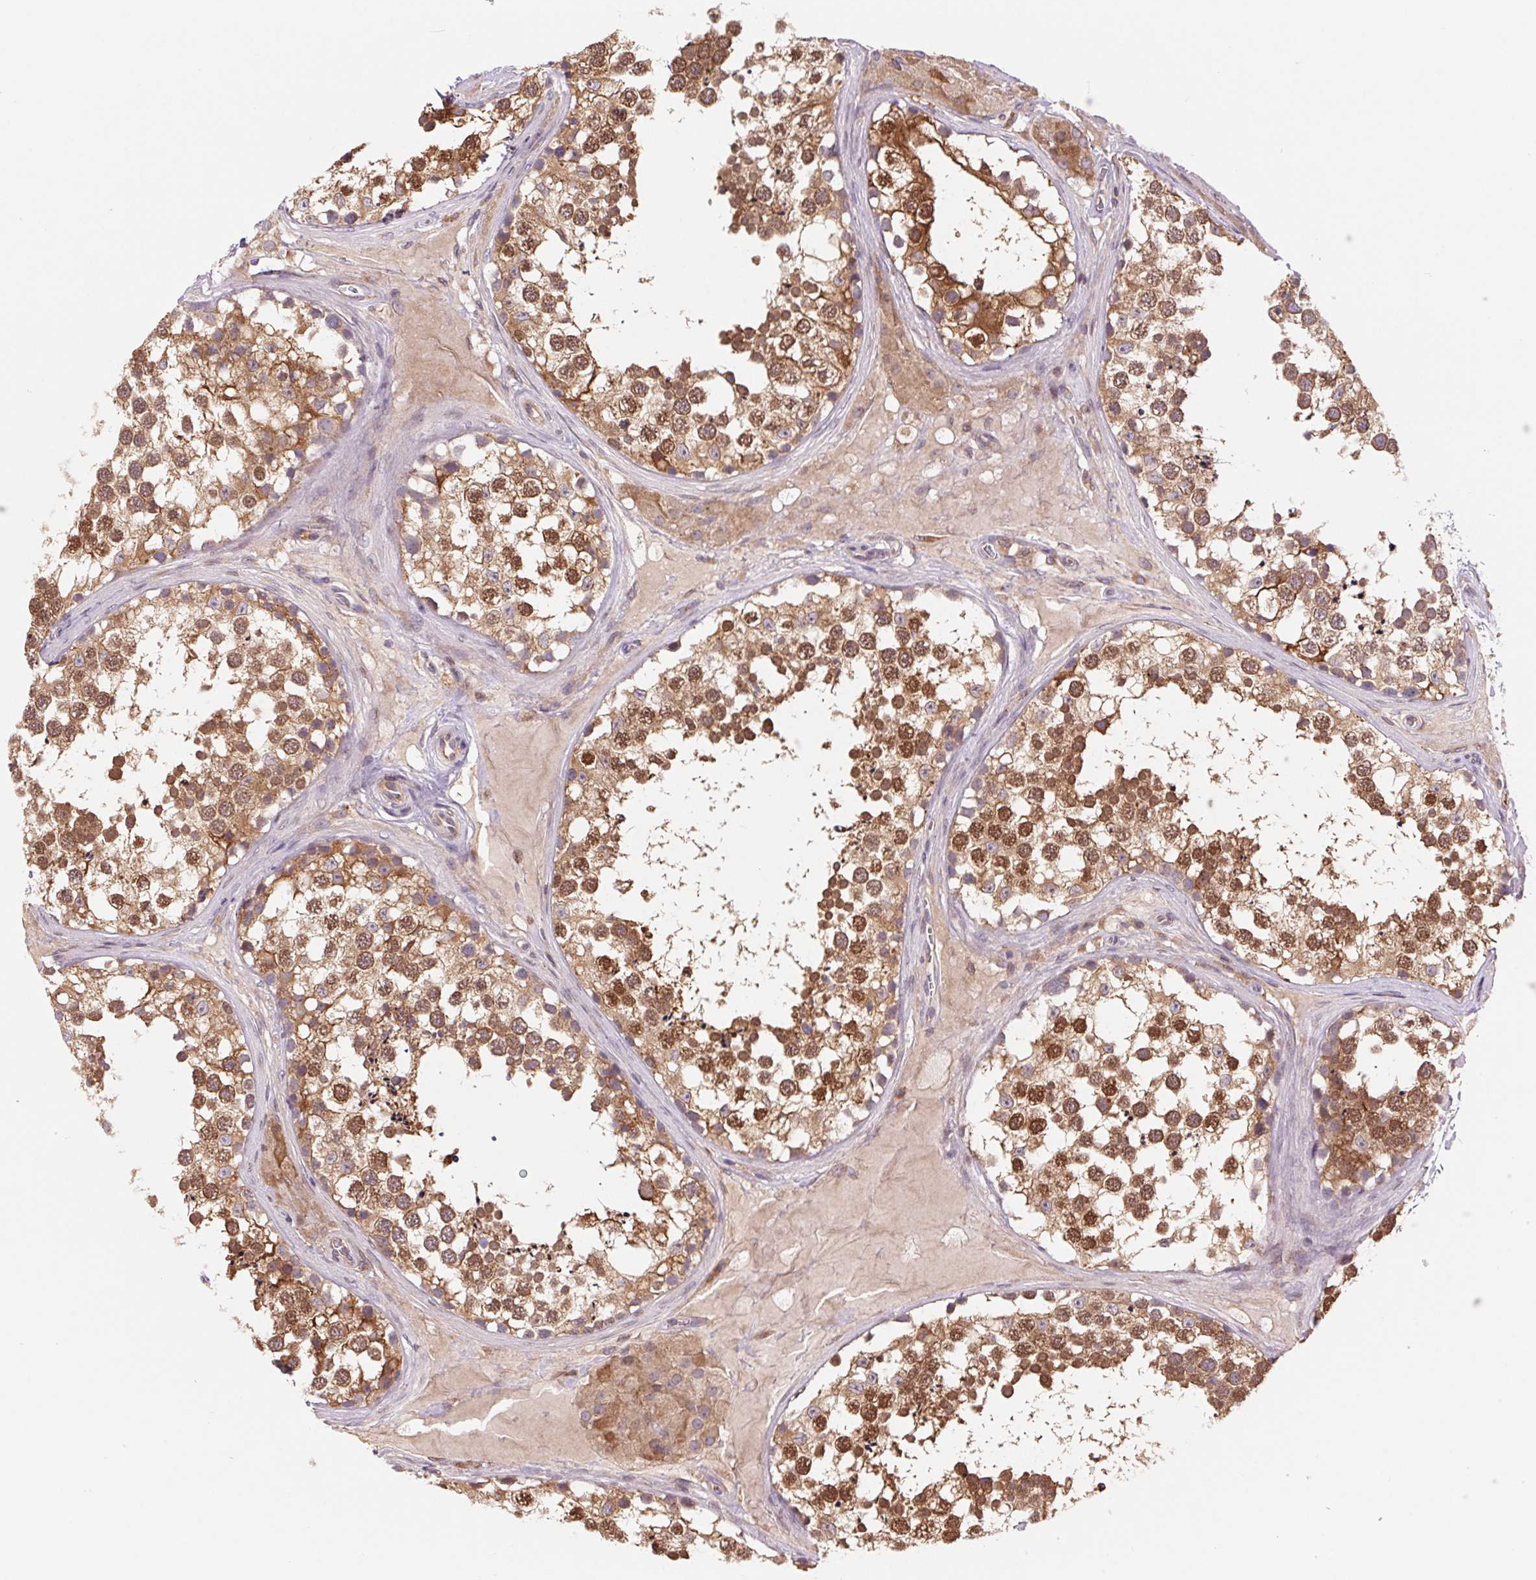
{"staining": {"intensity": "moderate", "quantity": ">75%", "location": "cytoplasmic/membranous,nuclear"}, "tissue": "testis", "cell_type": "Cells in seminiferous ducts", "image_type": "normal", "snomed": [{"axis": "morphology", "description": "Normal tissue, NOS"}, {"axis": "morphology", "description": "Seminoma, NOS"}, {"axis": "topography", "description": "Testis"}], "caption": "The immunohistochemical stain shows moderate cytoplasmic/membranous,nuclear positivity in cells in seminiferous ducts of benign testis. (Stains: DAB (3,3'-diaminobenzidine) in brown, nuclei in blue, Microscopy: brightfield microscopy at high magnification).", "gene": "KLHL20", "patient": {"sex": "male", "age": 65}}